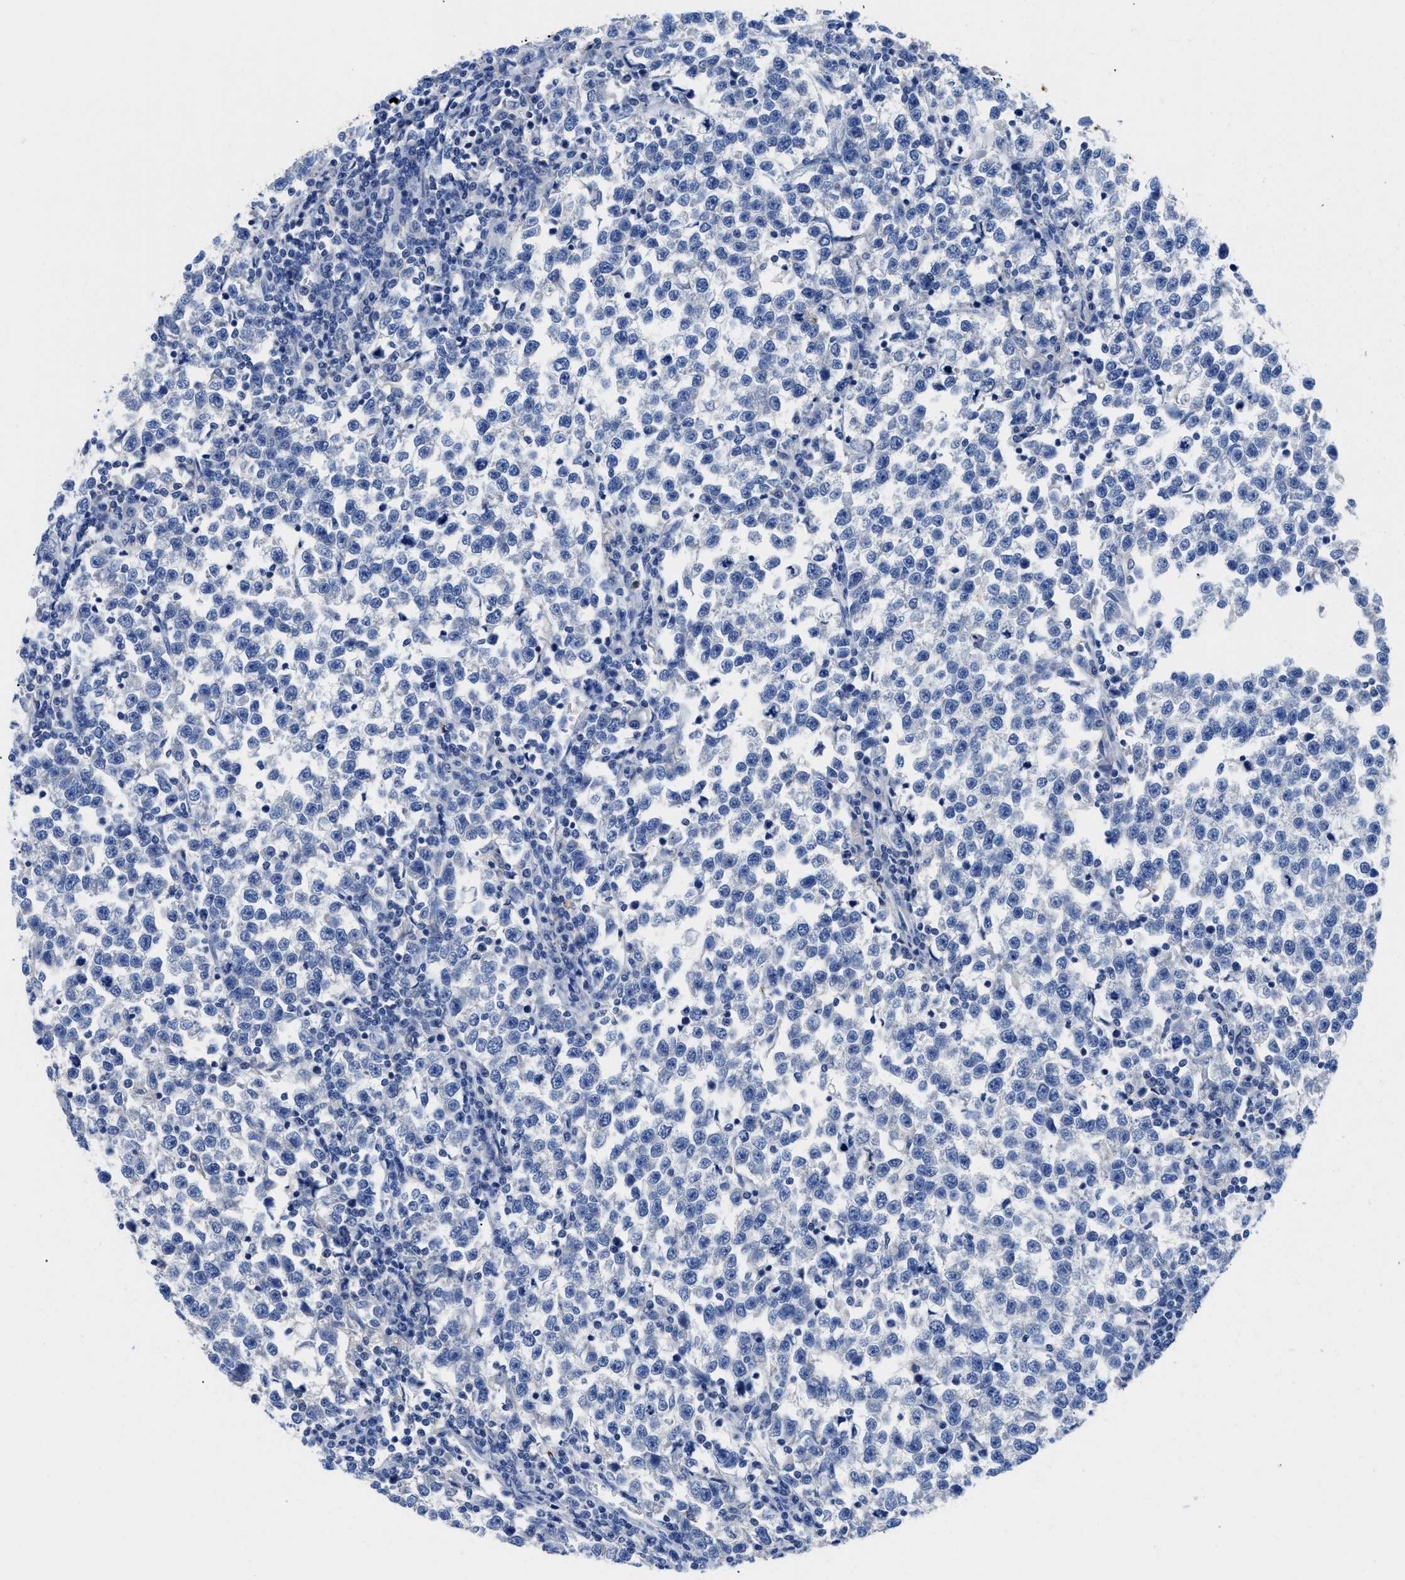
{"staining": {"intensity": "negative", "quantity": "none", "location": "none"}, "tissue": "testis cancer", "cell_type": "Tumor cells", "image_type": "cancer", "snomed": [{"axis": "morphology", "description": "Normal tissue, NOS"}, {"axis": "morphology", "description": "Seminoma, NOS"}, {"axis": "topography", "description": "Testis"}], "caption": "Immunohistochemical staining of testis cancer (seminoma) reveals no significant staining in tumor cells.", "gene": "NEB", "patient": {"sex": "male", "age": 43}}